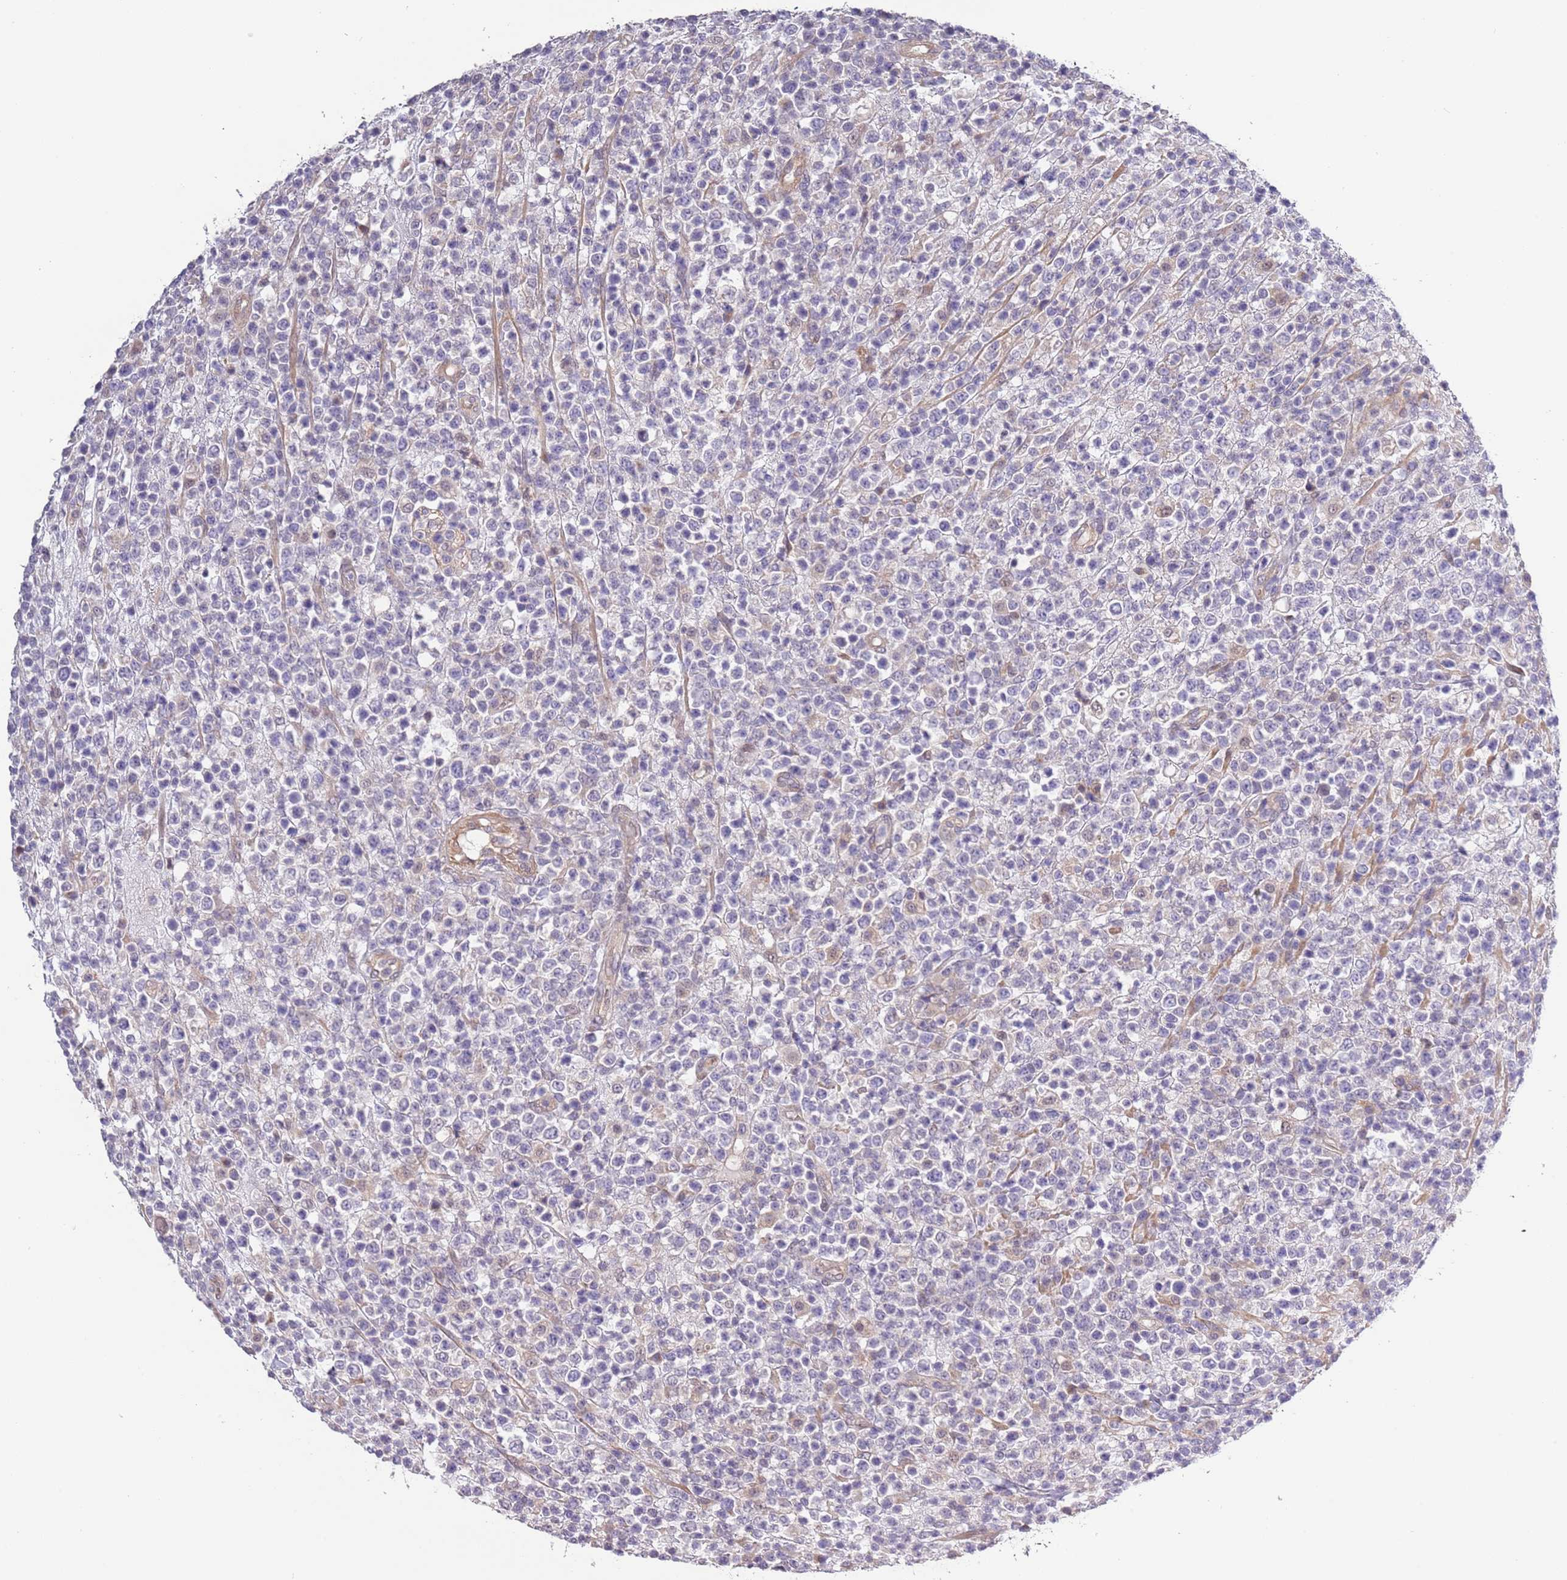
{"staining": {"intensity": "negative", "quantity": "none", "location": "none"}, "tissue": "lymphoma", "cell_type": "Tumor cells", "image_type": "cancer", "snomed": [{"axis": "morphology", "description": "Malignant lymphoma, non-Hodgkin's type, High grade"}, {"axis": "topography", "description": "Colon"}], "caption": "Tumor cells show no significant protein expression in high-grade malignant lymphoma, non-Hodgkin's type.", "gene": "LIPJ", "patient": {"sex": "female", "age": 53}}